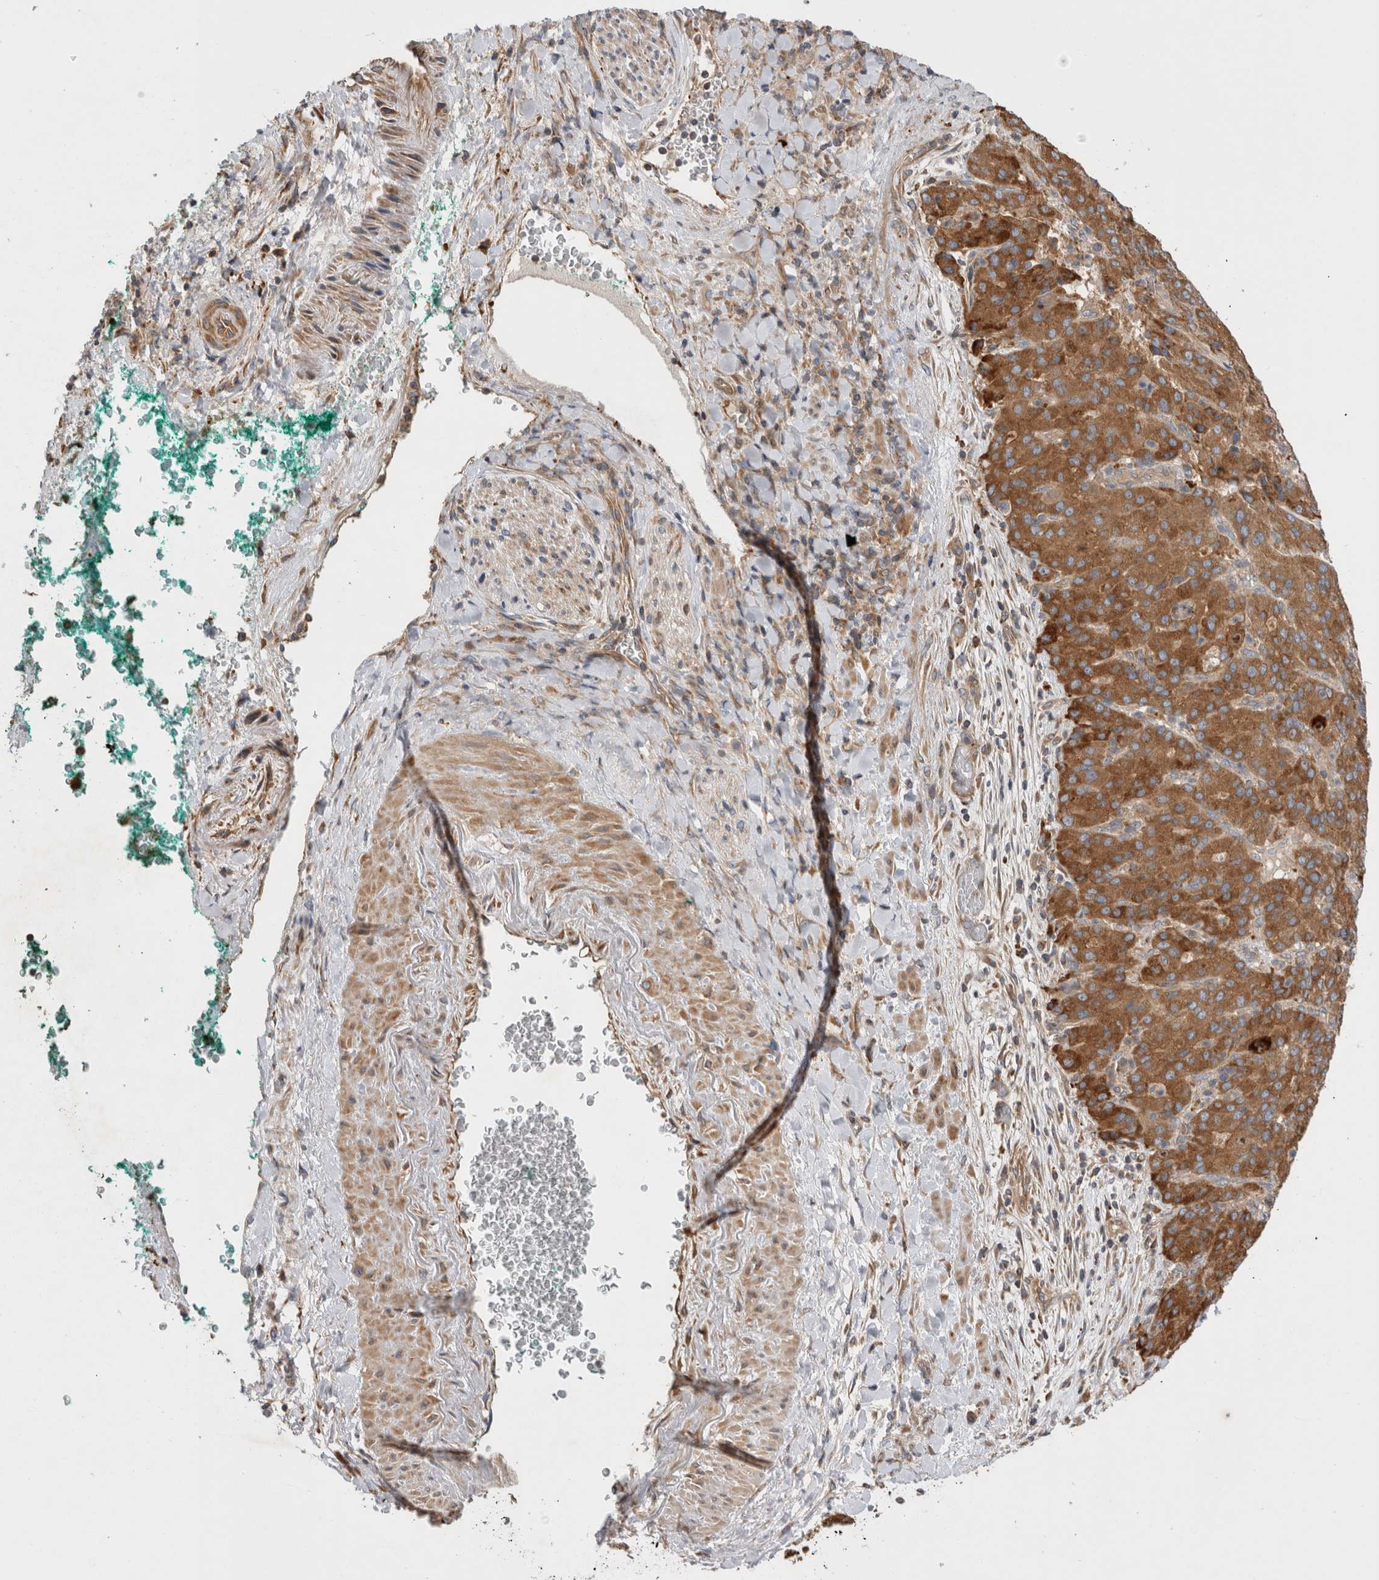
{"staining": {"intensity": "strong", "quantity": ">75%", "location": "cytoplasmic/membranous"}, "tissue": "liver cancer", "cell_type": "Tumor cells", "image_type": "cancer", "snomed": [{"axis": "morphology", "description": "Carcinoma, Hepatocellular, NOS"}, {"axis": "topography", "description": "Liver"}], "caption": "Protein staining of liver hepatocellular carcinoma tissue exhibits strong cytoplasmic/membranous positivity in about >75% of tumor cells.", "gene": "PDCD10", "patient": {"sex": "male", "age": 65}}